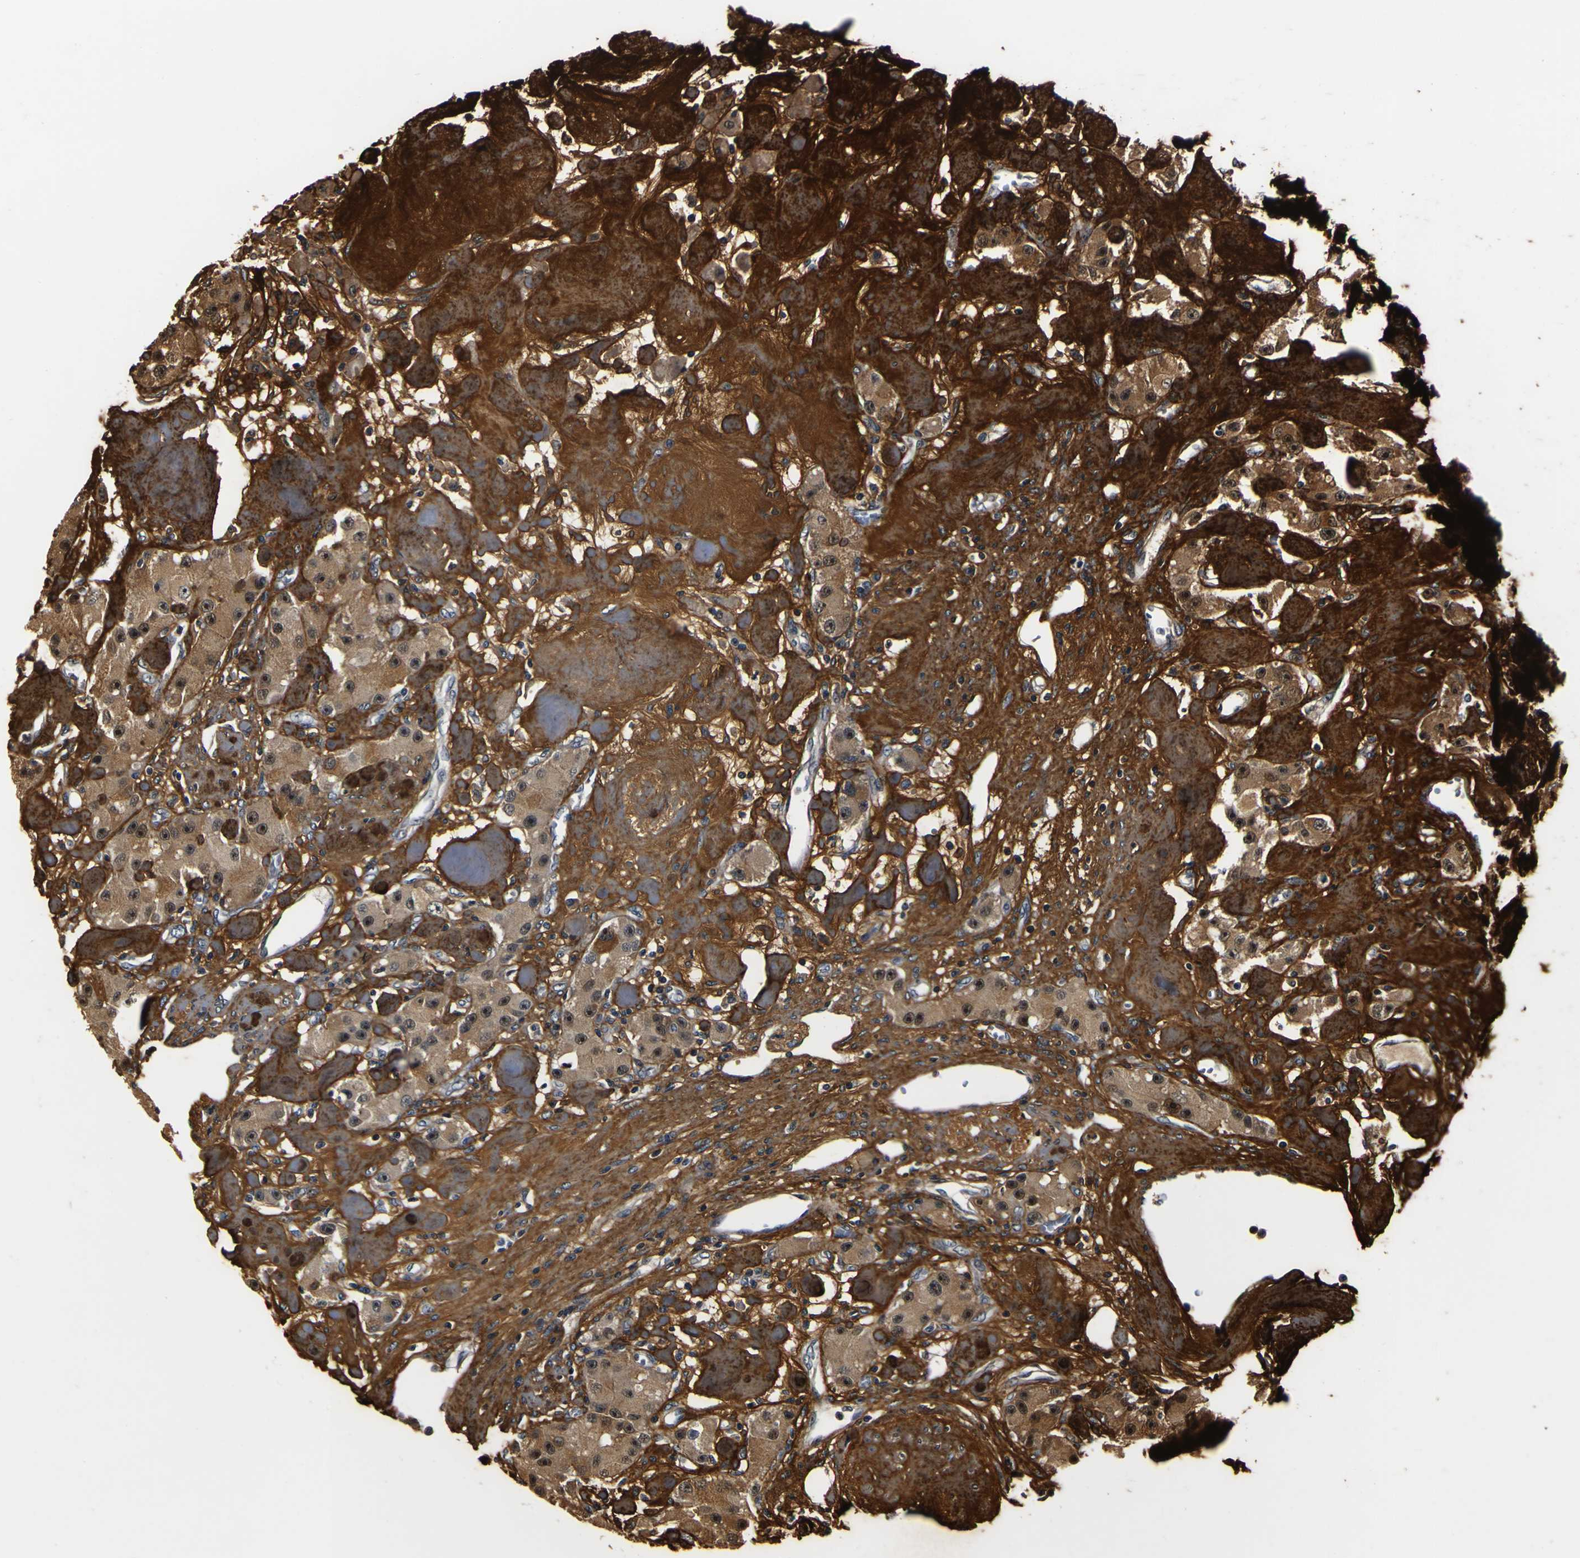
{"staining": {"intensity": "moderate", "quantity": ">75%", "location": "cytoplasmic/membranous,nuclear"}, "tissue": "carcinoid", "cell_type": "Tumor cells", "image_type": "cancer", "snomed": [{"axis": "morphology", "description": "Carcinoid, malignant, NOS"}, {"axis": "topography", "description": "Pancreas"}], "caption": "Immunohistochemistry photomicrograph of neoplastic tissue: human carcinoid (malignant) stained using IHC demonstrates medium levels of moderate protein expression localized specifically in the cytoplasmic/membranous and nuclear of tumor cells, appearing as a cytoplasmic/membranous and nuclear brown color.", "gene": "LRP4", "patient": {"sex": "male", "age": 41}}